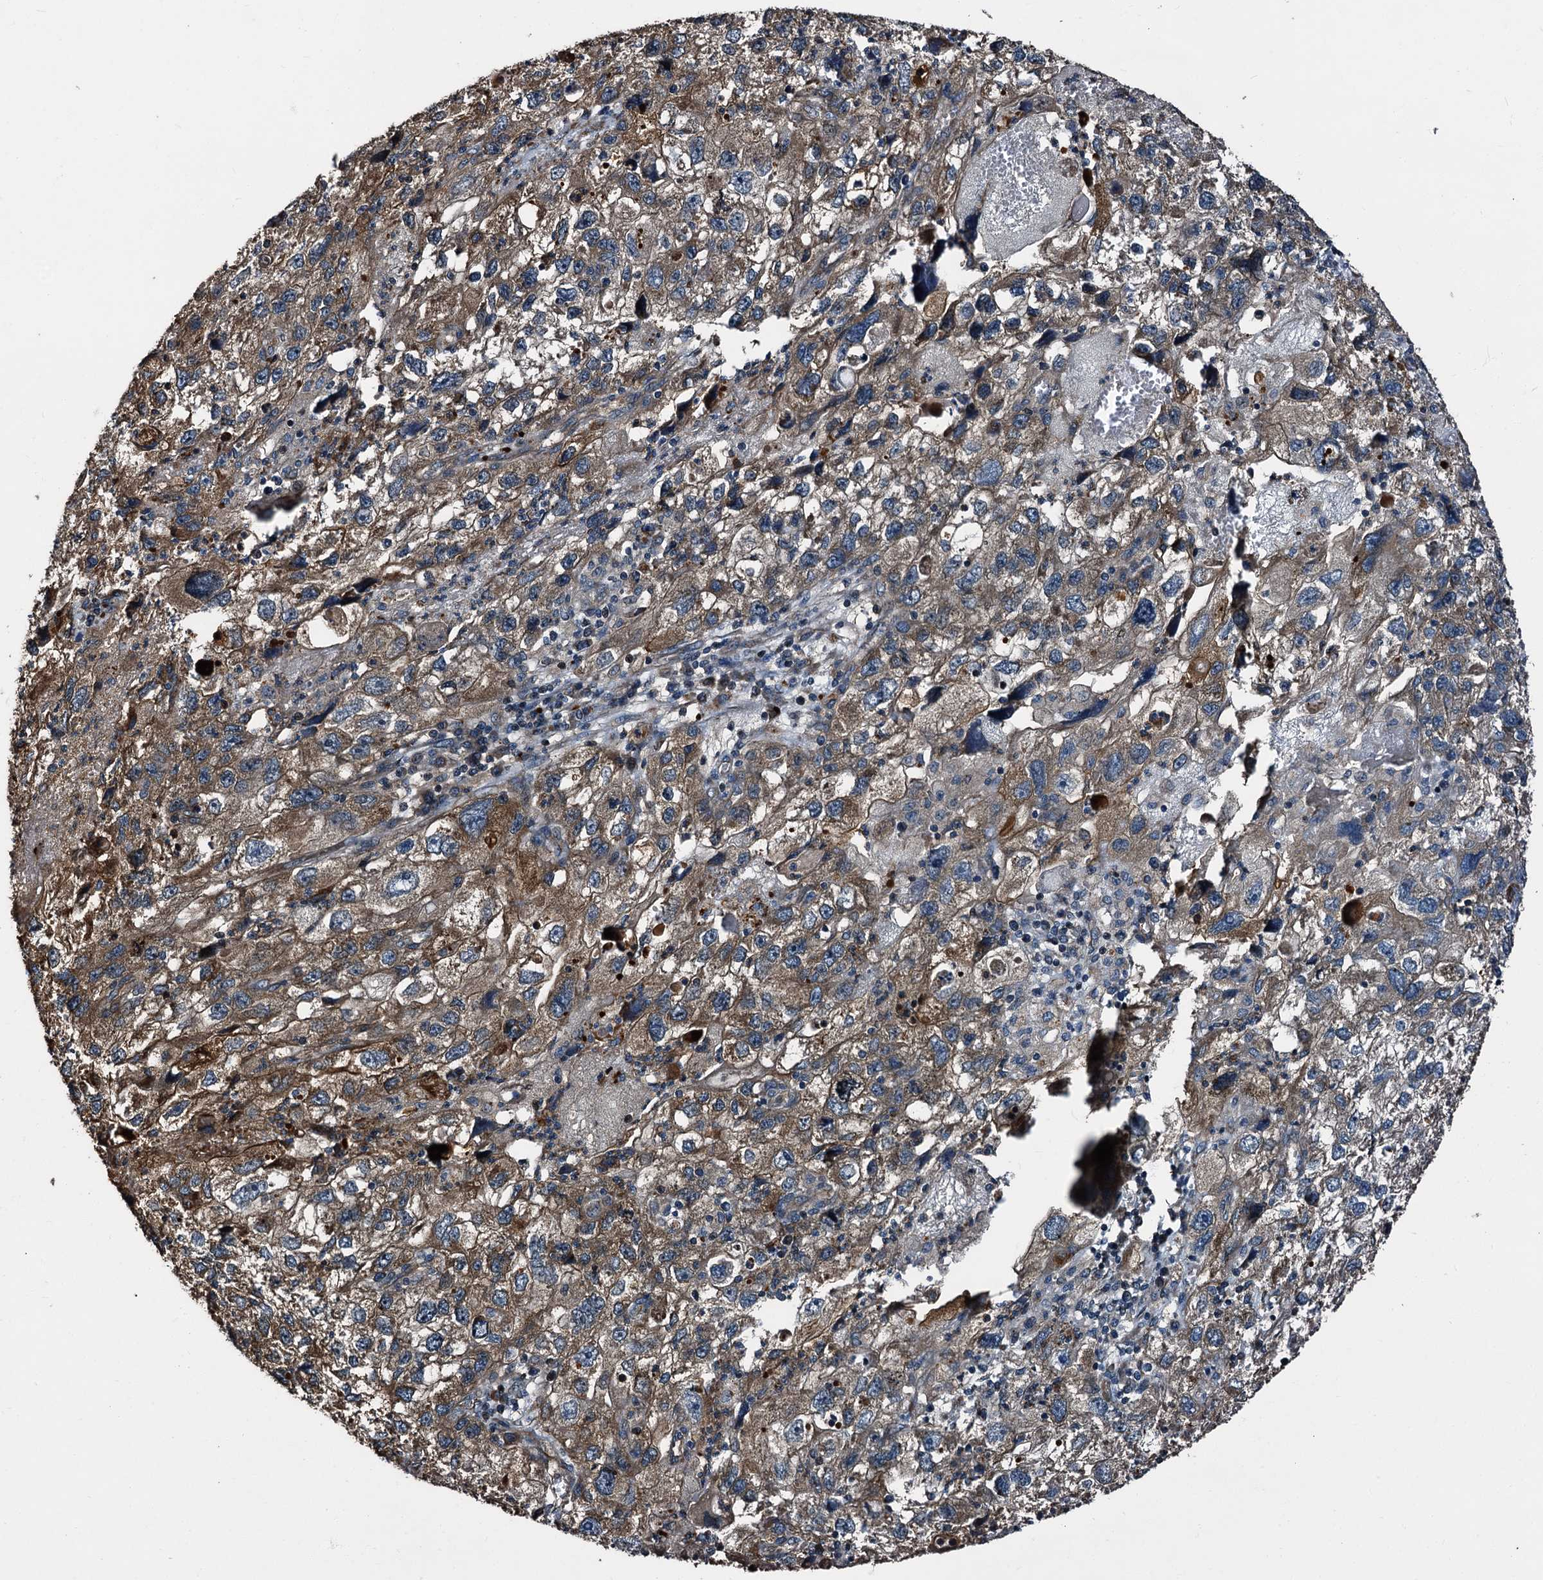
{"staining": {"intensity": "moderate", "quantity": "25%-75%", "location": "cytoplasmic/membranous"}, "tissue": "endometrial cancer", "cell_type": "Tumor cells", "image_type": "cancer", "snomed": [{"axis": "morphology", "description": "Adenocarcinoma, NOS"}, {"axis": "topography", "description": "Endometrium"}], "caption": "DAB (3,3'-diaminobenzidine) immunohistochemical staining of human endometrial cancer reveals moderate cytoplasmic/membranous protein positivity in approximately 25%-75% of tumor cells.", "gene": "PEX5", "patient": {"sex": "female", "age": 49}}